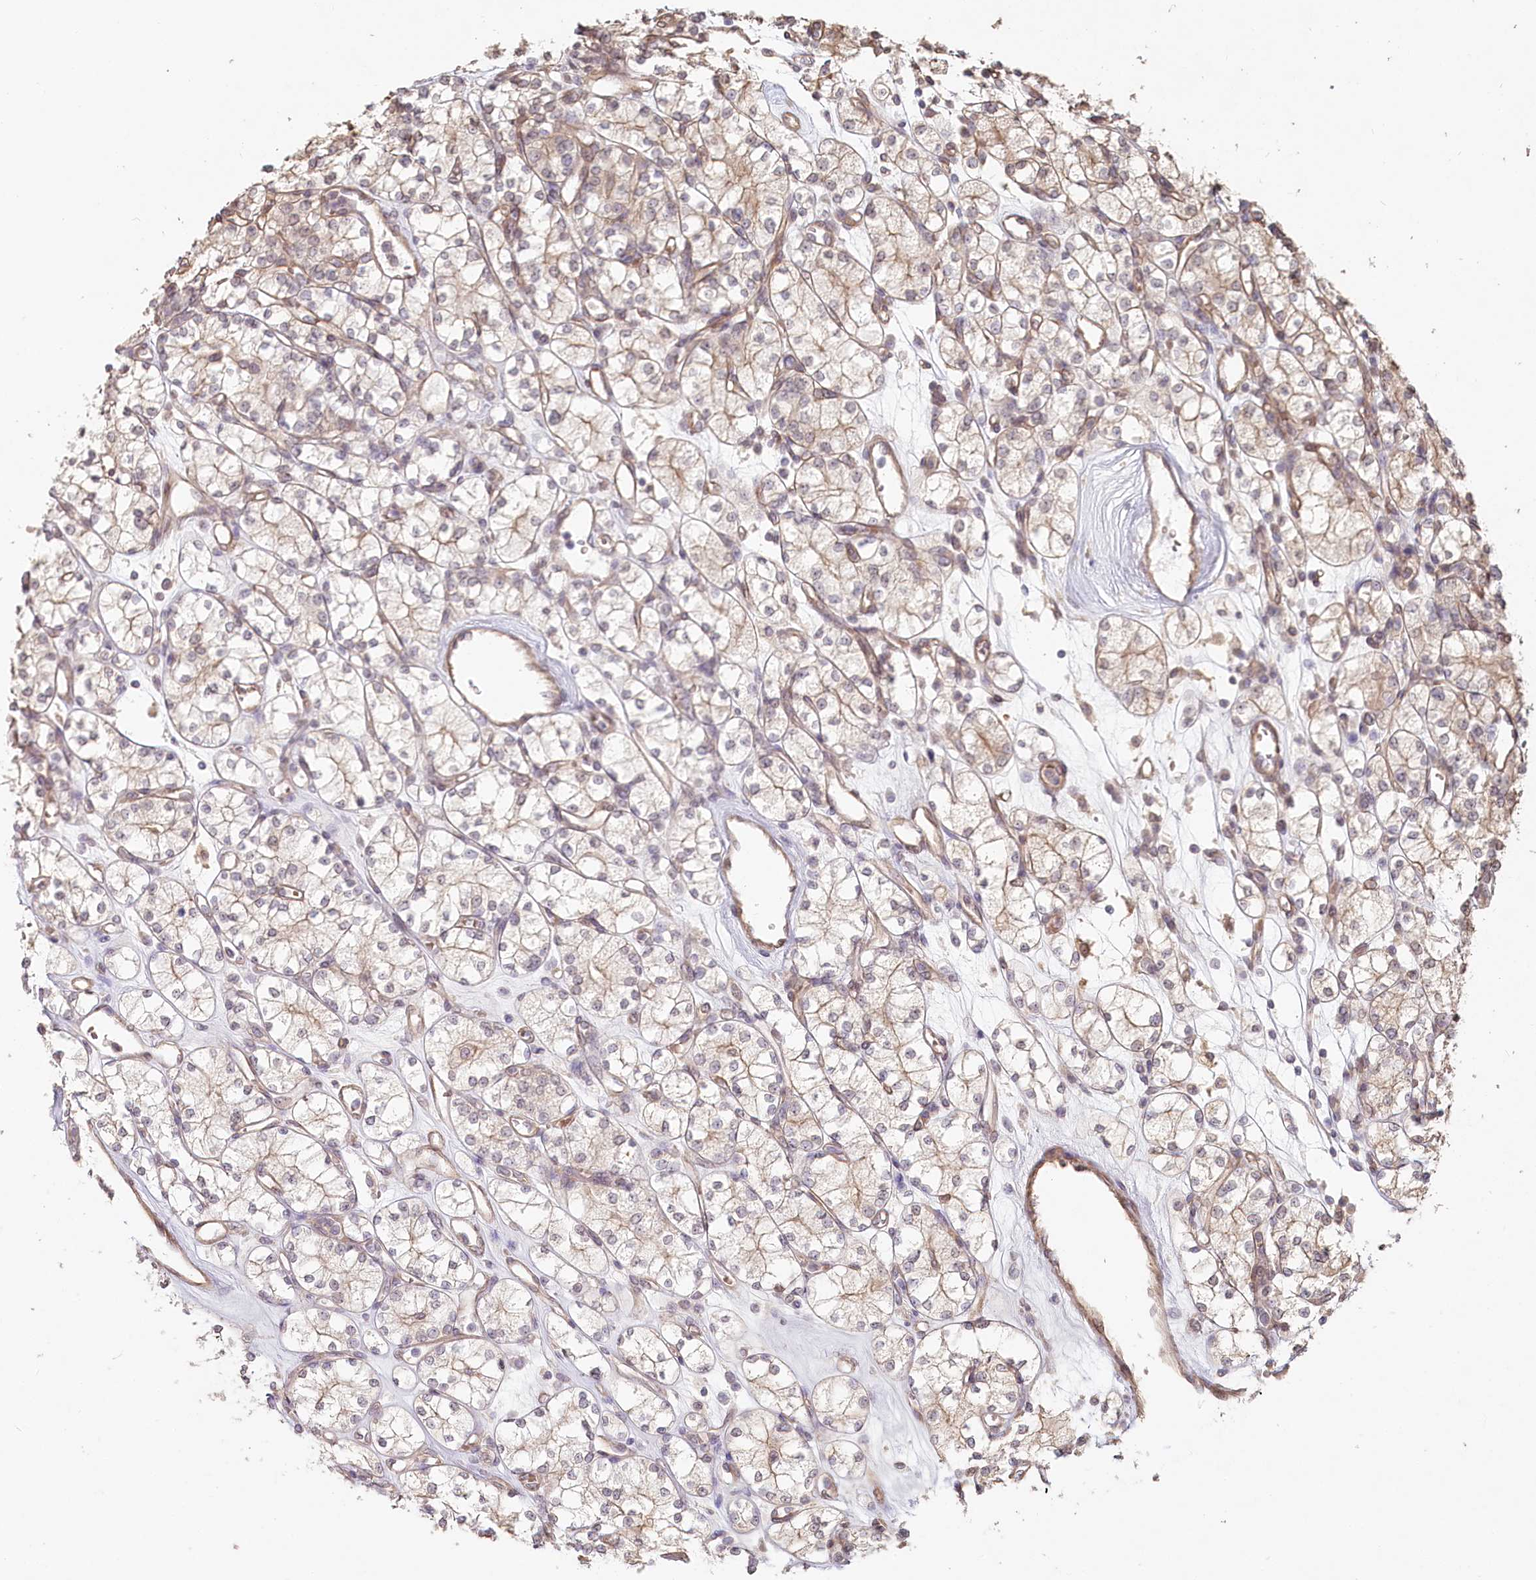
{"staining": {"intensity": "weak", "quantity": "25%-75%", "location": "cytoplasmic/membranous"}, "tissue": "renal cancer", "cell_type": "Tumor cells", "image_type": "cancer", "snomed": [{"axis": "morphology", "description": "Adenocarcinoma, NOS"}, {"axis": "topography", "description": "Kidney"}], "caption": "This is an image of immunohistochemistry (IHC) staining of adenocarcinoma (renal), which shows weak staining in the cytoplasmic/membranous of tumor cells.", "gene": "TCHP", "patient": {"sex": "male", "age": 77}}